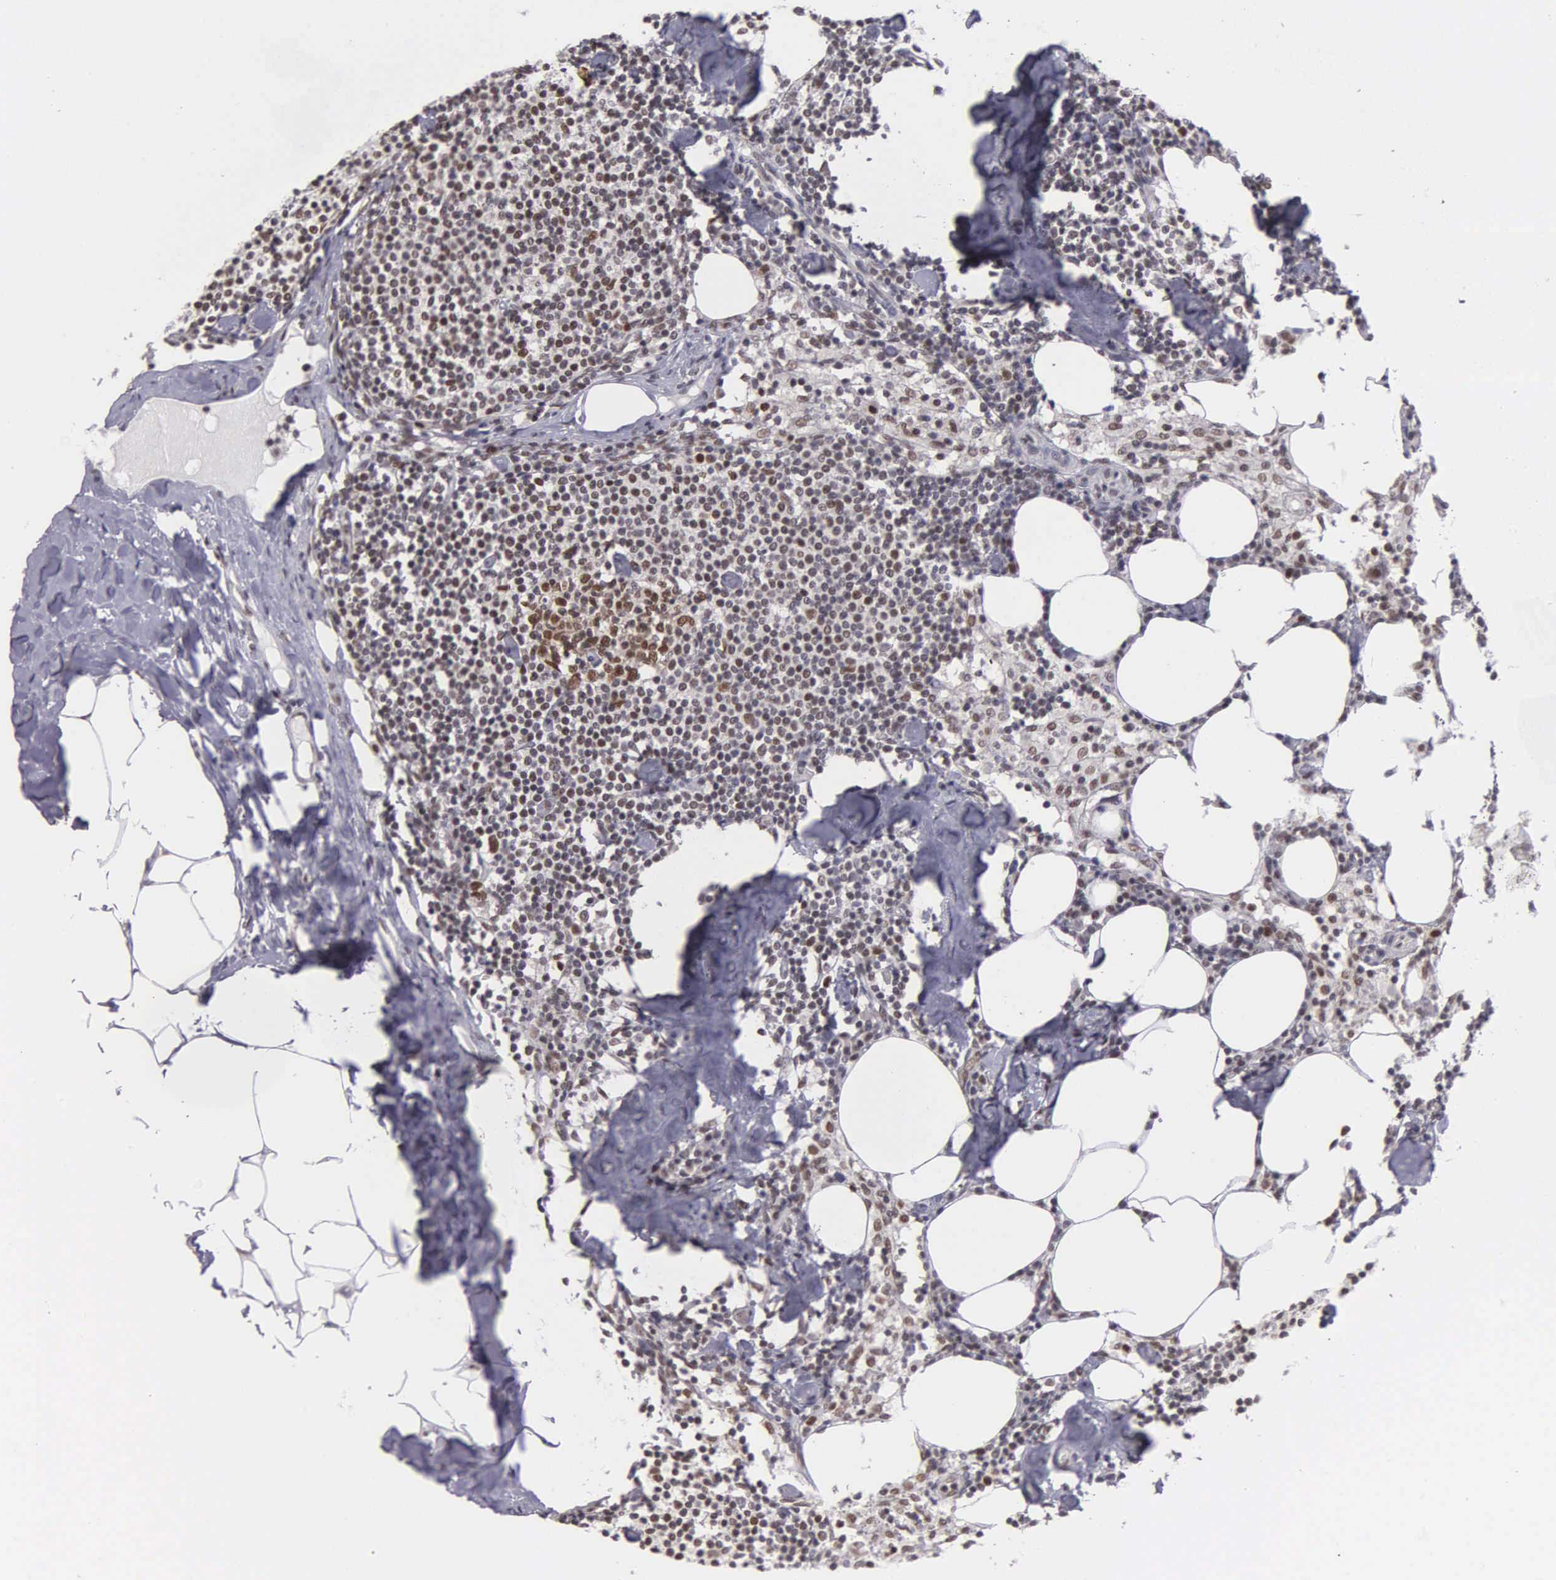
{"staining": {"intensity": "moderate", "quantity": "25%-75%", "location": "nuclear"}, "tissue": "lymph node", "cell_type": "Germinal center cells", "image_type": "normal", "snomed": [{"axis": "morphology", "description": "Normal tissue, NOS"}, {"axis": "topography", "description": "Lymph node"}], "caption": "Moderate nuclear staining is seen in approximately 25%-75% of germinal center cells in normal lymph node. Using DAB (3,3'-diaminobenzidine) (brown) and hematoxylin (blue) stains, captured at high magnification using brightfield microscopy.", "gene": "UBR7", "patient": {"sex": "male", "age": 67}}